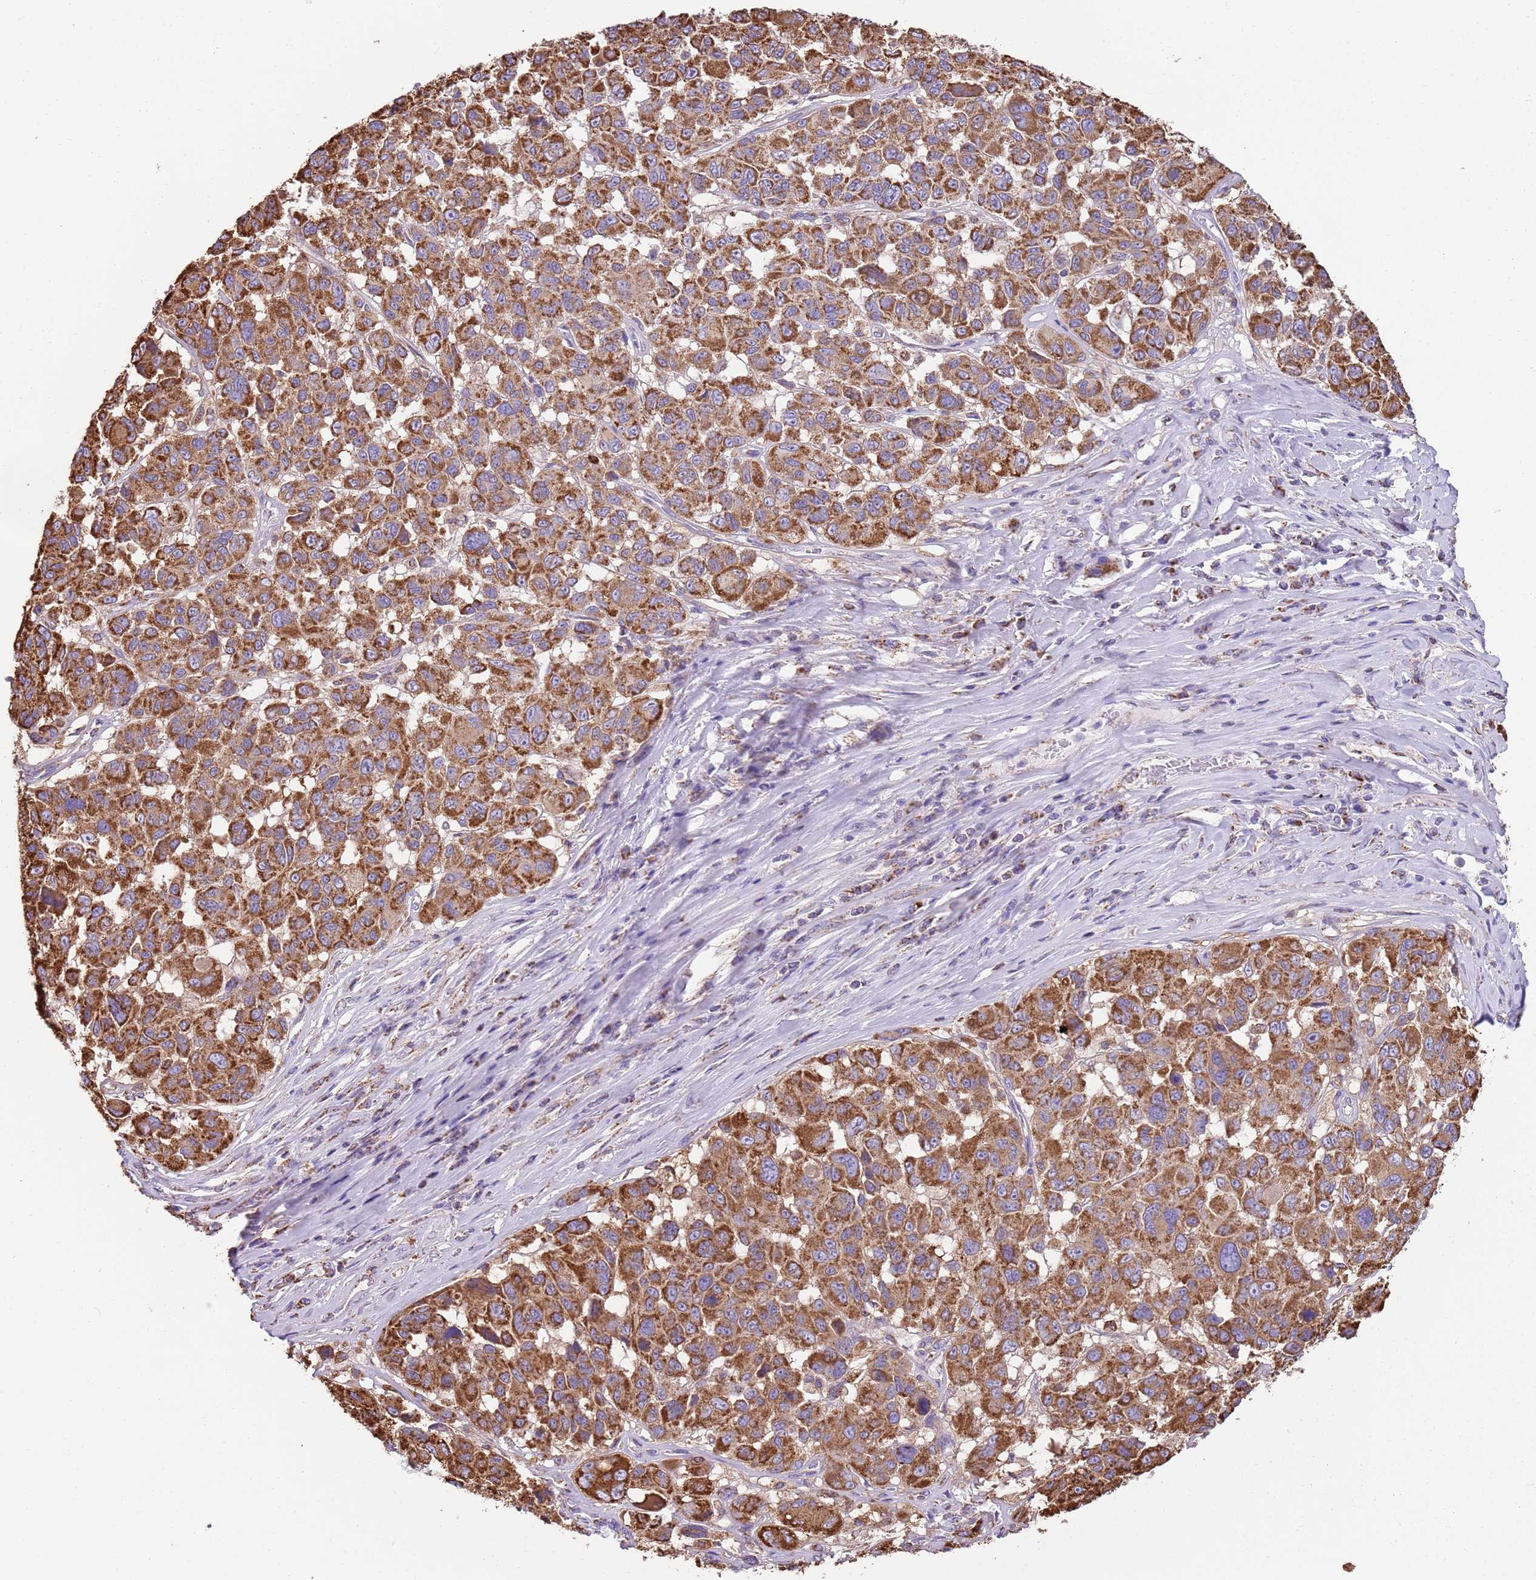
{"staining": {"intensity": "strong", "quantity": ">75%", "location": "cytoplasmic/membranous"}, "tissue": "melanoma", "cell_type": "Tumor cells", "image_type": "cancer", "snomed": [{"axis": "morphology", "description": "Malignant melanoma, NOS"}, {"axis": "topography", "description": "Skin"}], "caption": "Melanoma stained with a protein marker displays strong staining in tumor cells.", "gene": "TTLL1", "patient": {"sex": "female", "age": 66}}